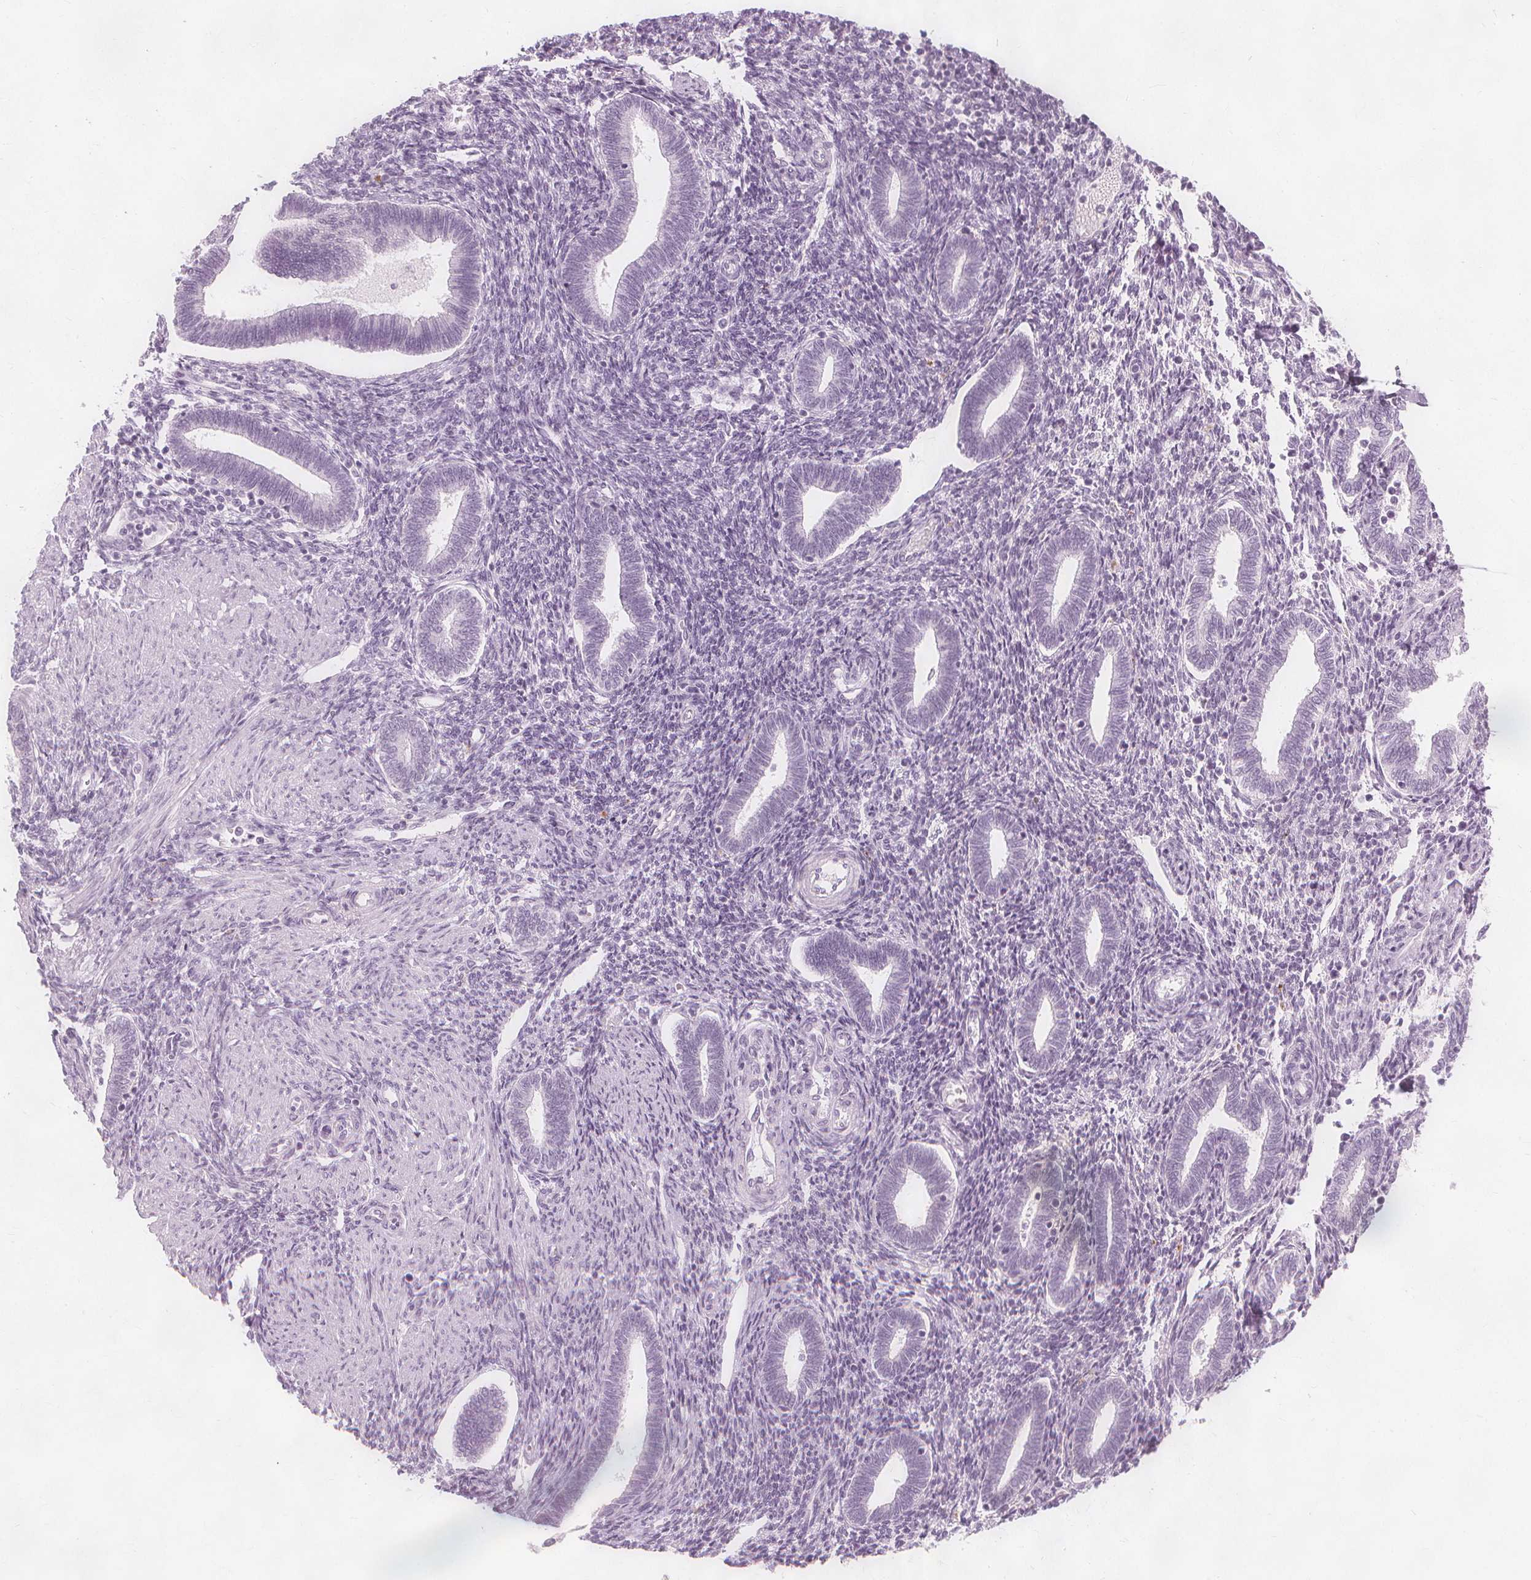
{"staining": {"intensity": "negative", "quantity": "none", "location": "none"}, "tissue": "endometrium", "cell_type": "Cells in endometrial stroma", "image_type": "normal", "snomed": [{"axis": "morphology", "description": "Normal tissue, NOS"}, {"axis": "topography", "description": "Endometrium"}], "caption": "Endometrium stained for a protein using immunohistochemistry displays no staining cells in endometrial stroma.", "gene": "TFF1", "patient": {"sex": "female", "age": 42}}